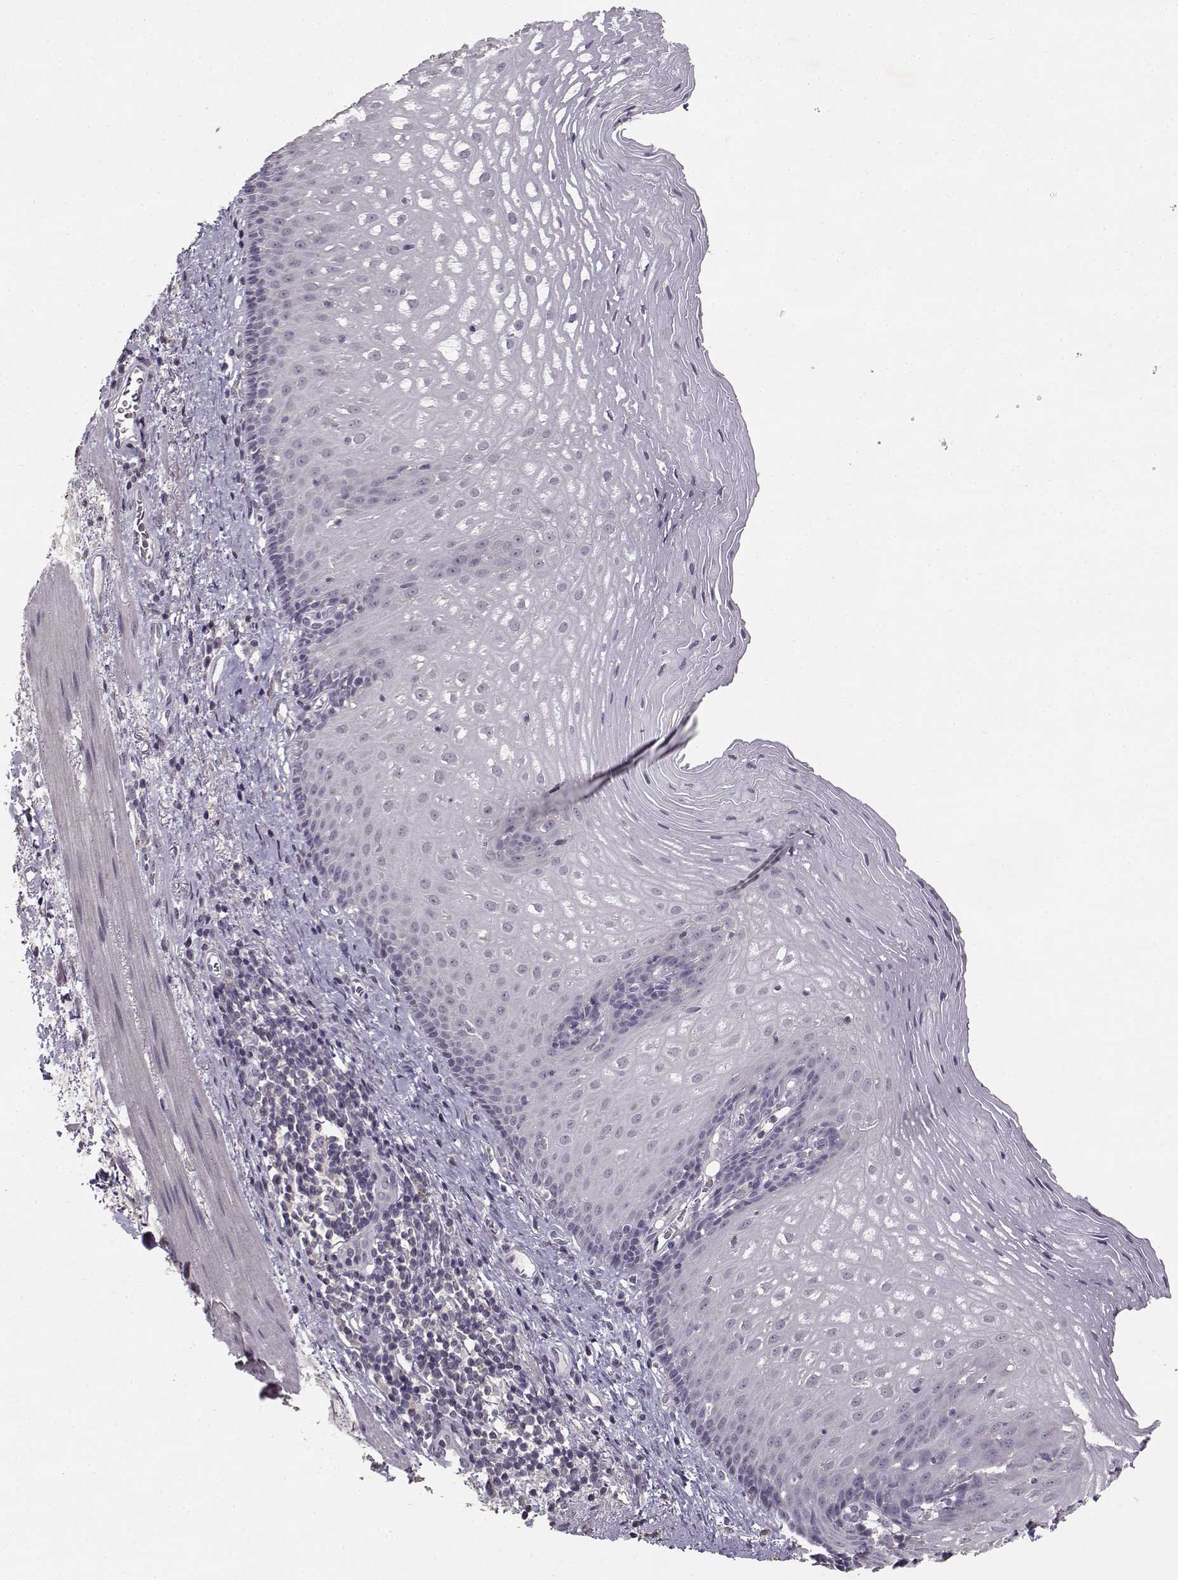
{"staining": {"intensity": "negative", "quantity": "none", "location": "none"}, "tissue": "esophagus", "cell_type": "Squamous epithelial cells", "image_type": "normal", "snomed": [{"axis": "morphology", "description": "Normal tissue, NOS"}, {"axis": "topography", "description": "Esophagus"}], "caption": "An immunohistochemistry photomicrograph of normal esophagus is shown. There is no staining in squamous epithelial cells of esophagus. The staining was performed using DAB to visualize the protein expression in brown, while the nuclei were stained in blue with hematoxylin (Magnification: 20x).", "gene": "UROC1", "patient": {"sex": "male", "age": 76}}